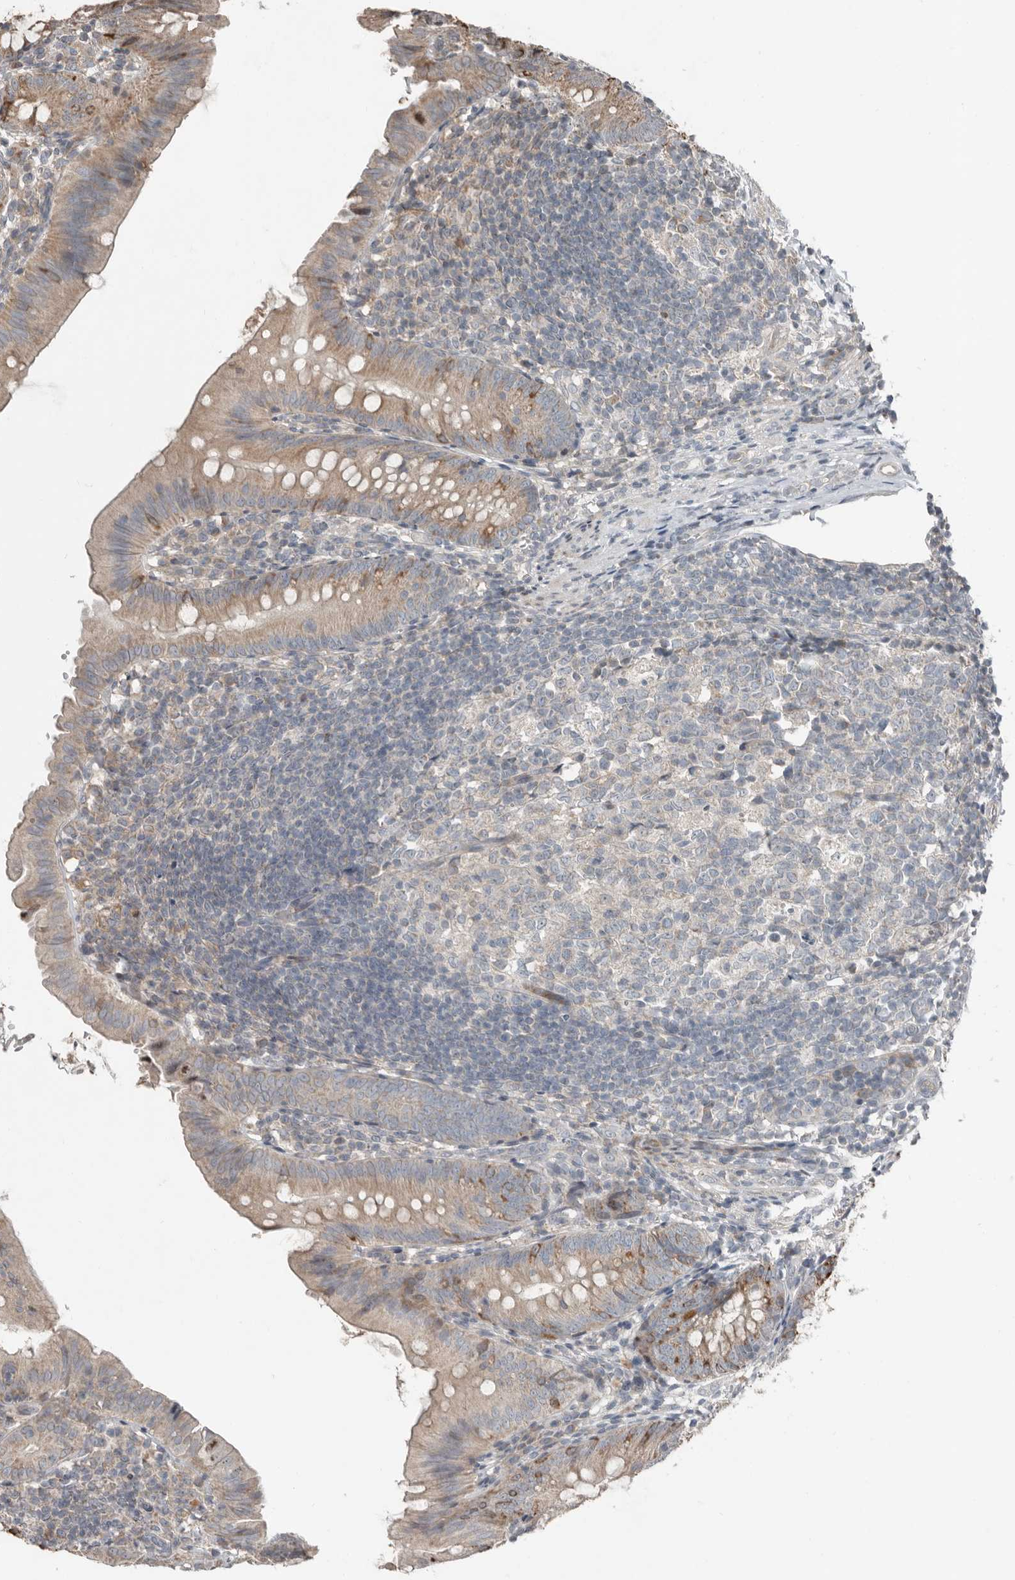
{"staining": {"intensity": "moderate", "quantity": "25%-75%", "location": "cytoplasmic/membranous"}, "tissue": "appendix", "cell_type": "Glandular cells", "image_type": "normal", "snomed": [{"axis": "morphology", "description": "Normal tissue, NOS"}, {"axis": "topography", "description": "Appendix"}], "caption": "A brown stain shows moderate cytoplasmic/membranous expression of a protein in glandular cells of normal appendix.", "gene": "SLC6A7", "patient": {"sex": "male", "age": 1}}